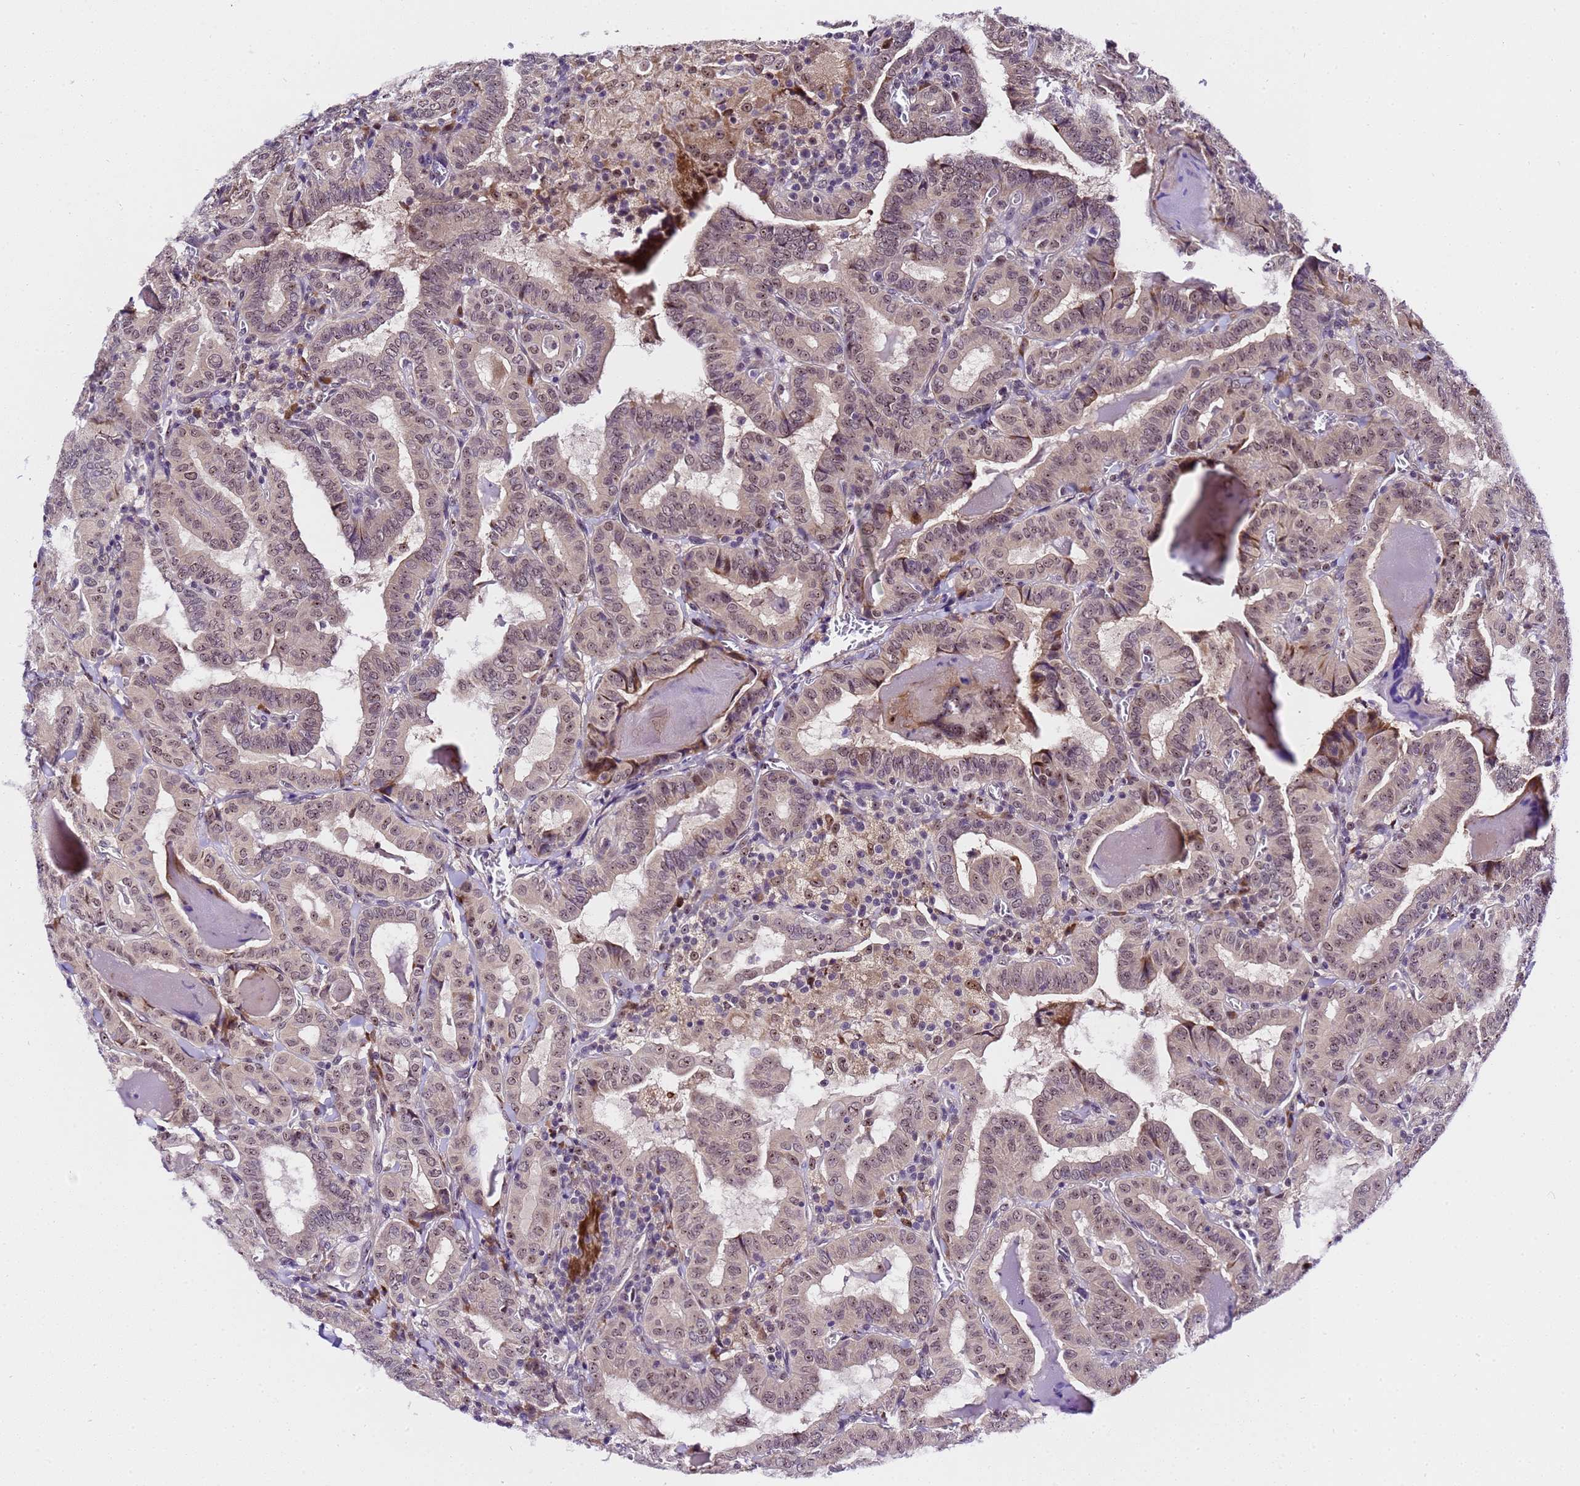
{"staining": {"intensity": "weak", "quantity": "<25%", "location": "nuclear"}, "tissue": "thyroid cancer", "cell_type": "Tumor cells", "image_type": "cancer", "snomed": [{"axis": "morphology", "description": "Papillary adenocarcinoma, NOS"}, {"axis": "topography", "description": "Thyroid gland"}], "caption": "This is an immunohistochemistry photomicrograph of human thyroid papillary adenocarcinoma. There is no expression in tumor cells.", "gene": "SLX4IP", "patient": {"sex": "female", "age": 72}}